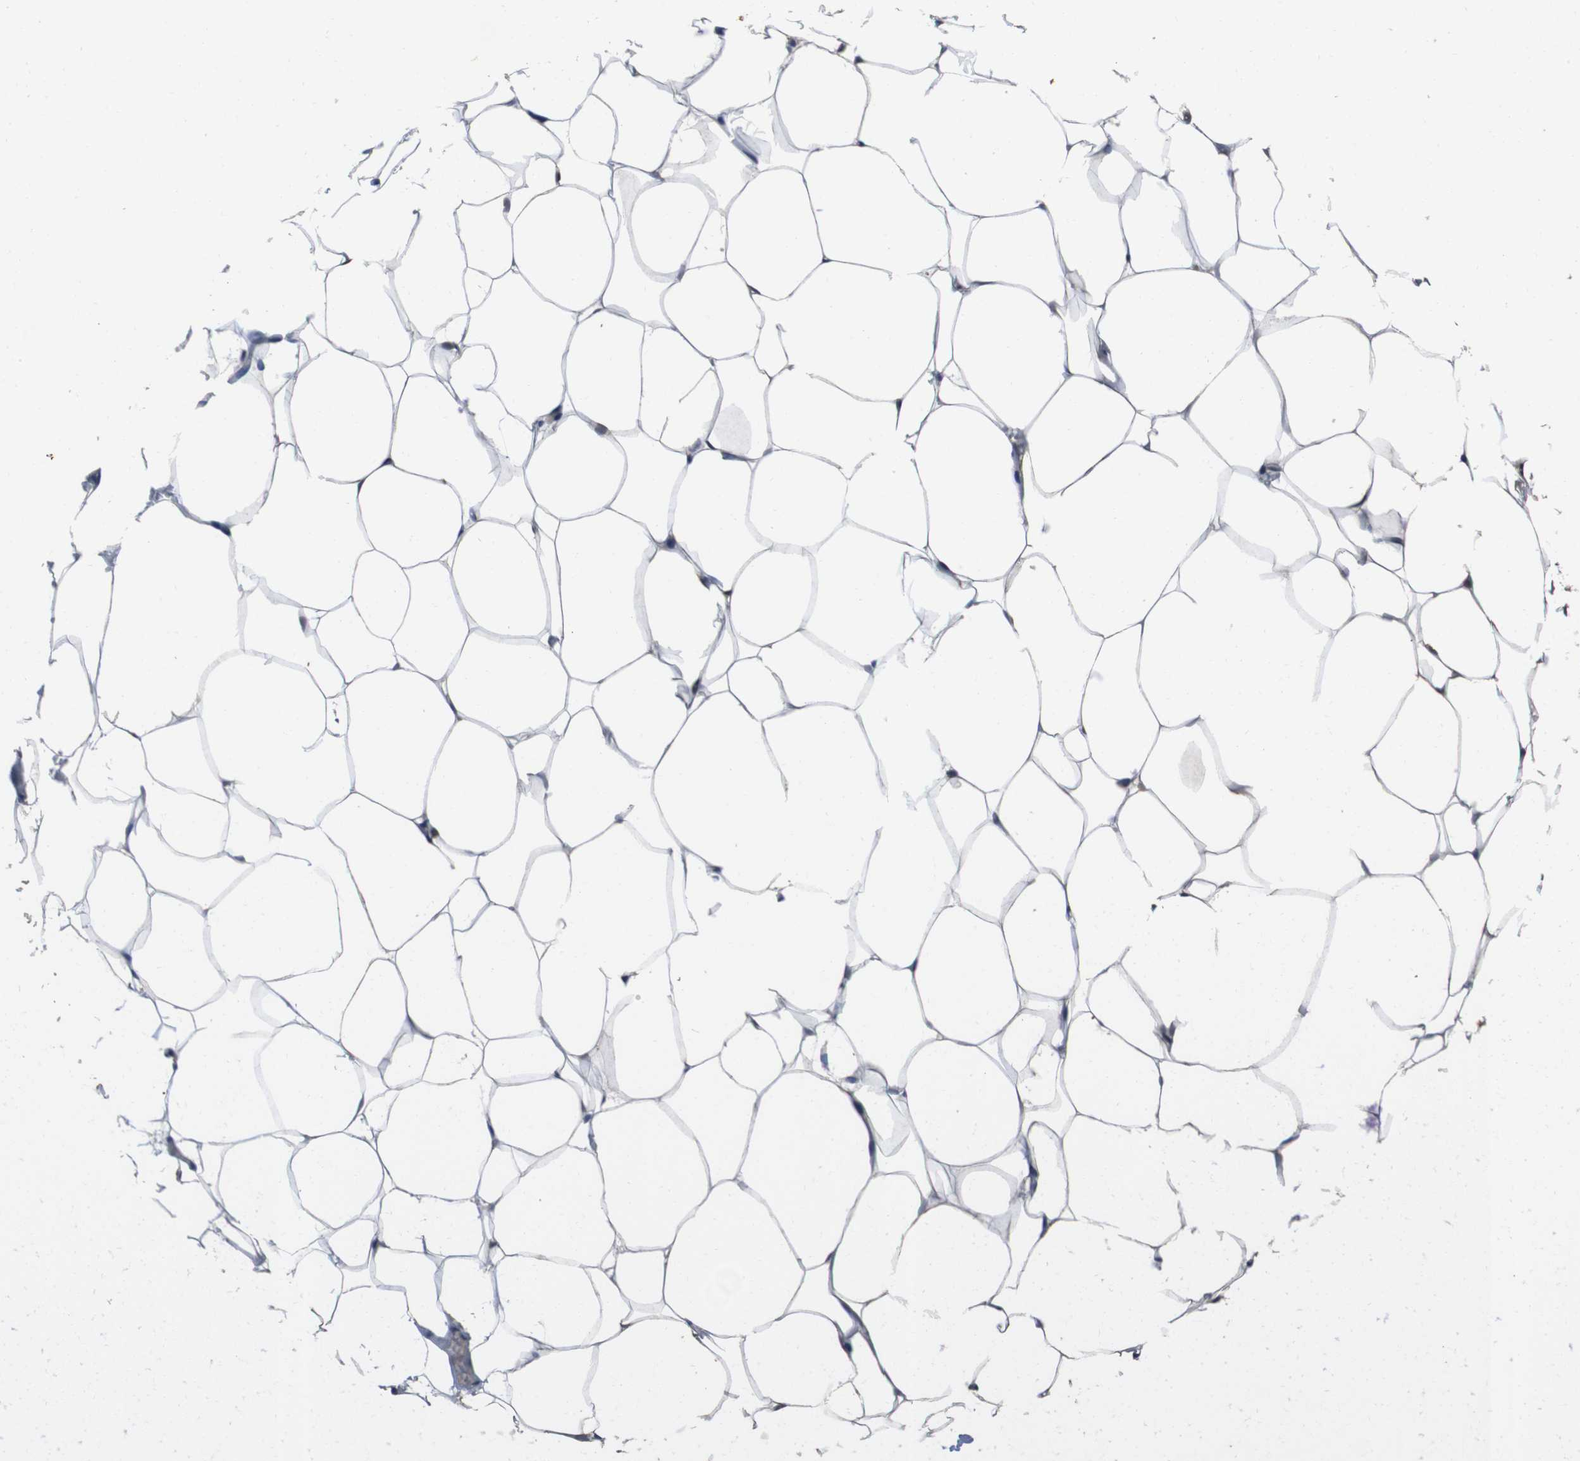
{"staining": {"intensity": "negative", "quantity": "none", "location": "none"}, "tissue": "adipose tissue", "cell_type": "Adipocytes", "image_type": "normal", "snomed": [{"axis": "morphology", "description": "Normal tissue, NOS"}, {"axis": "topography", "description": "Breast"}, {"axis": "topography", "description": "Adipose tissue"}], "caption": "This photomicrograph is of normal adipose tissue stained with immunohistochemistry to label a protein in brown with the nuclei are counter-stained blue. There is no positivity in adipocytes. (DAB IHC visualized using brightfield microscopy, high magnification).", "gene": "GLIPR1", "patient": {"sex": "female", "age": 25}}